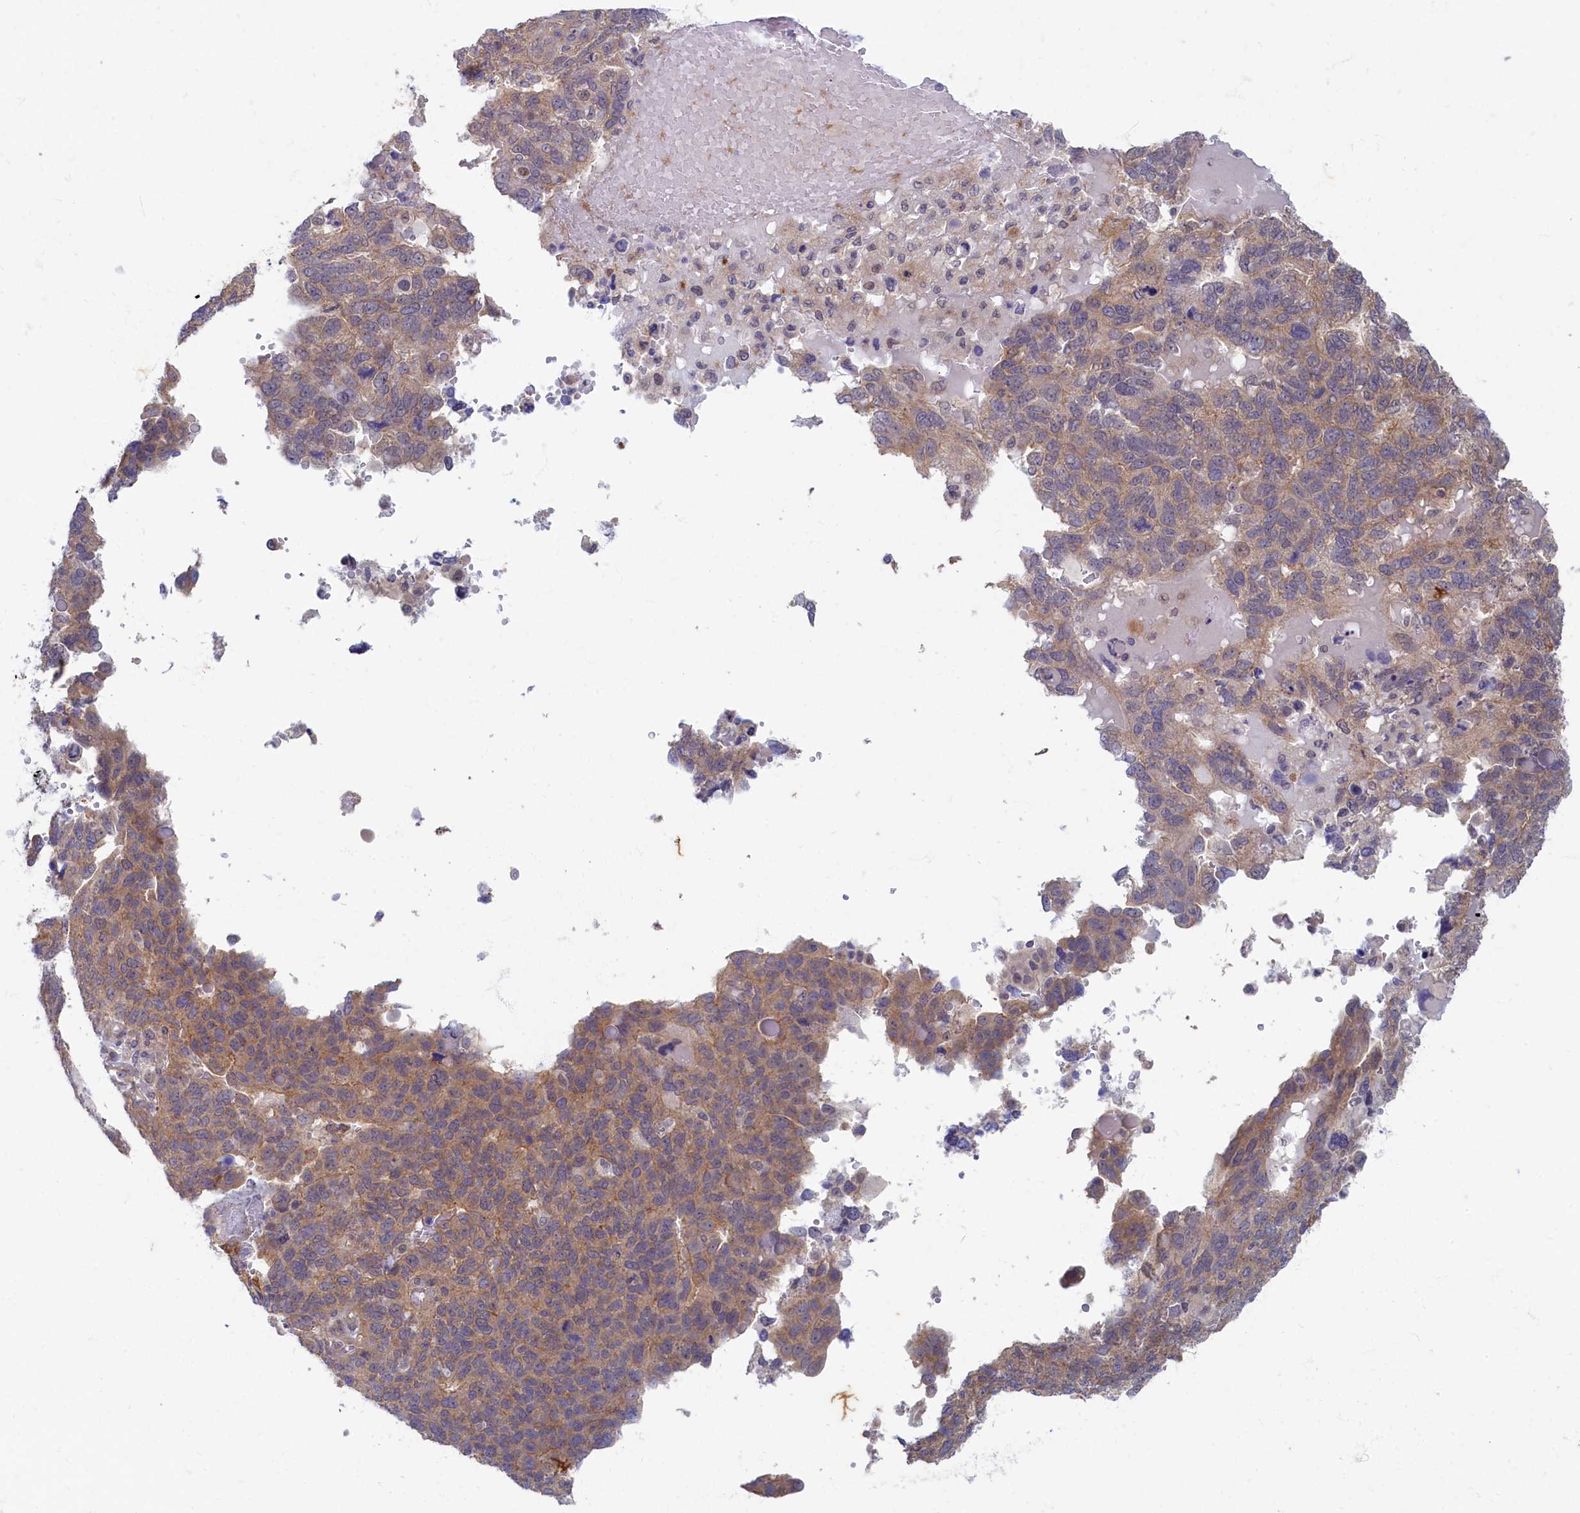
{"staining": {"intensity": "moderate", "quantity": "25%-75%", "location": "cytoplasmic/membranous"}, "tissue": "endometrial cancer", "cell_type": "Tumor cells", "image_type": "cancer", "snomed": [{"axis": "morphology", "description": "Adenocarcinoma, NOS"}, {"axis": "topography", "description": "Endometrium"}], "caption": "This micrograph exhibits immunohistochemistry staining of endometrial cancer, with medium moderate cytoplasmic/membranous positivity in approximately 25%-75% of tumor cells.", "gene": "WDR59", "patient": {"sex": "female", "age": 66}}